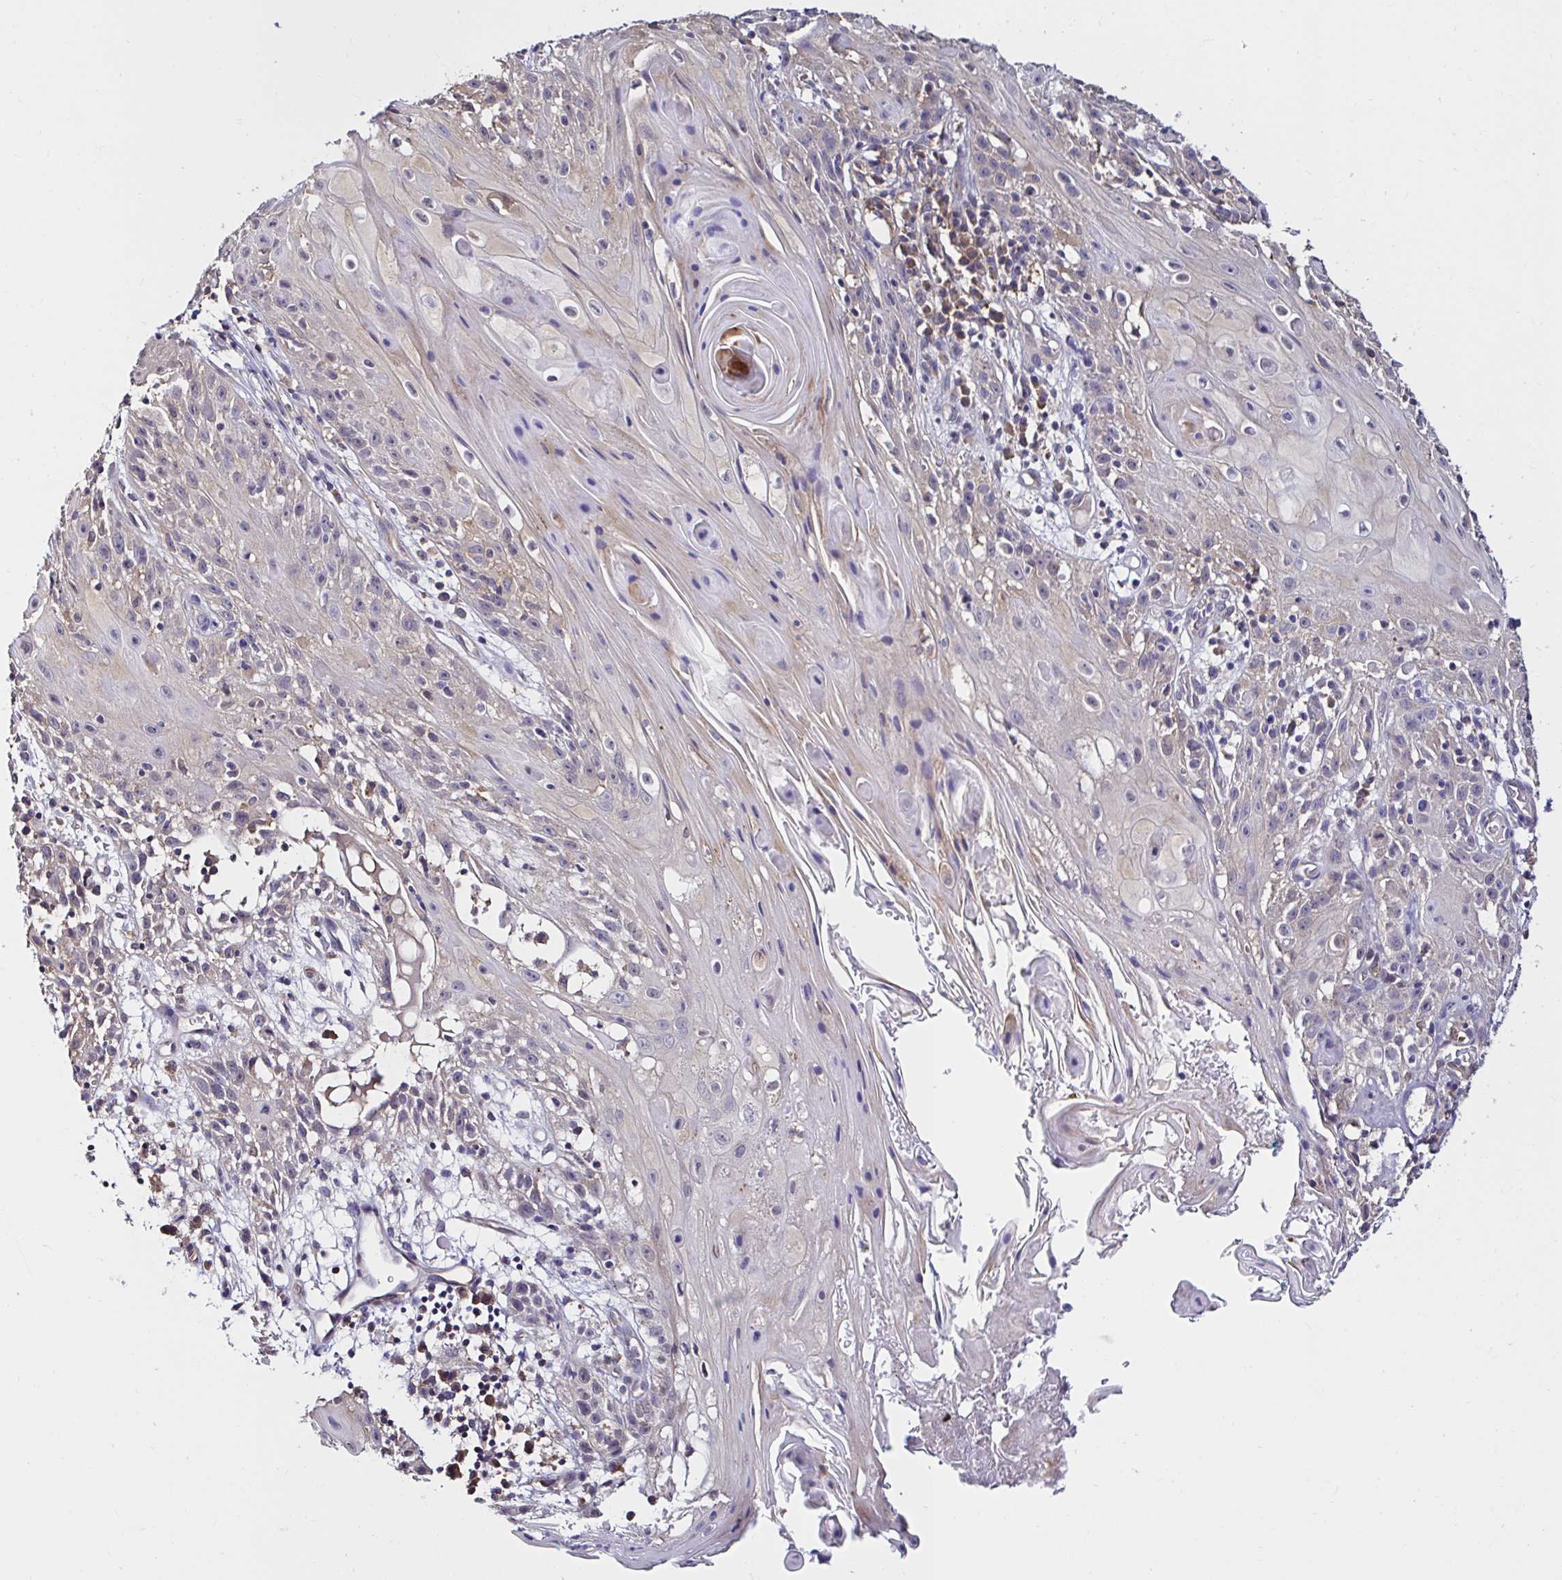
{"staining": {"intensity": "negative", "quantity": "none", "location": "none"}, "tissue": "skin cancer", "cell_type": "Tumor cells", "image_type": "cancer", "snomed": [{"axis": "morphology", "description": "Squamous cell carcinoma, NOS"}, {"axis": "topography", "description": "Skin"}, {"axis": "topography", "description": "Vulva"}], "caption": "Immunohistochemical staining of skin cancer (squamous cell carcinoma) displays no significant staining in tumor cells.", "gene": "RSRP1", "patient": {"sex": "female", "age": 76}}